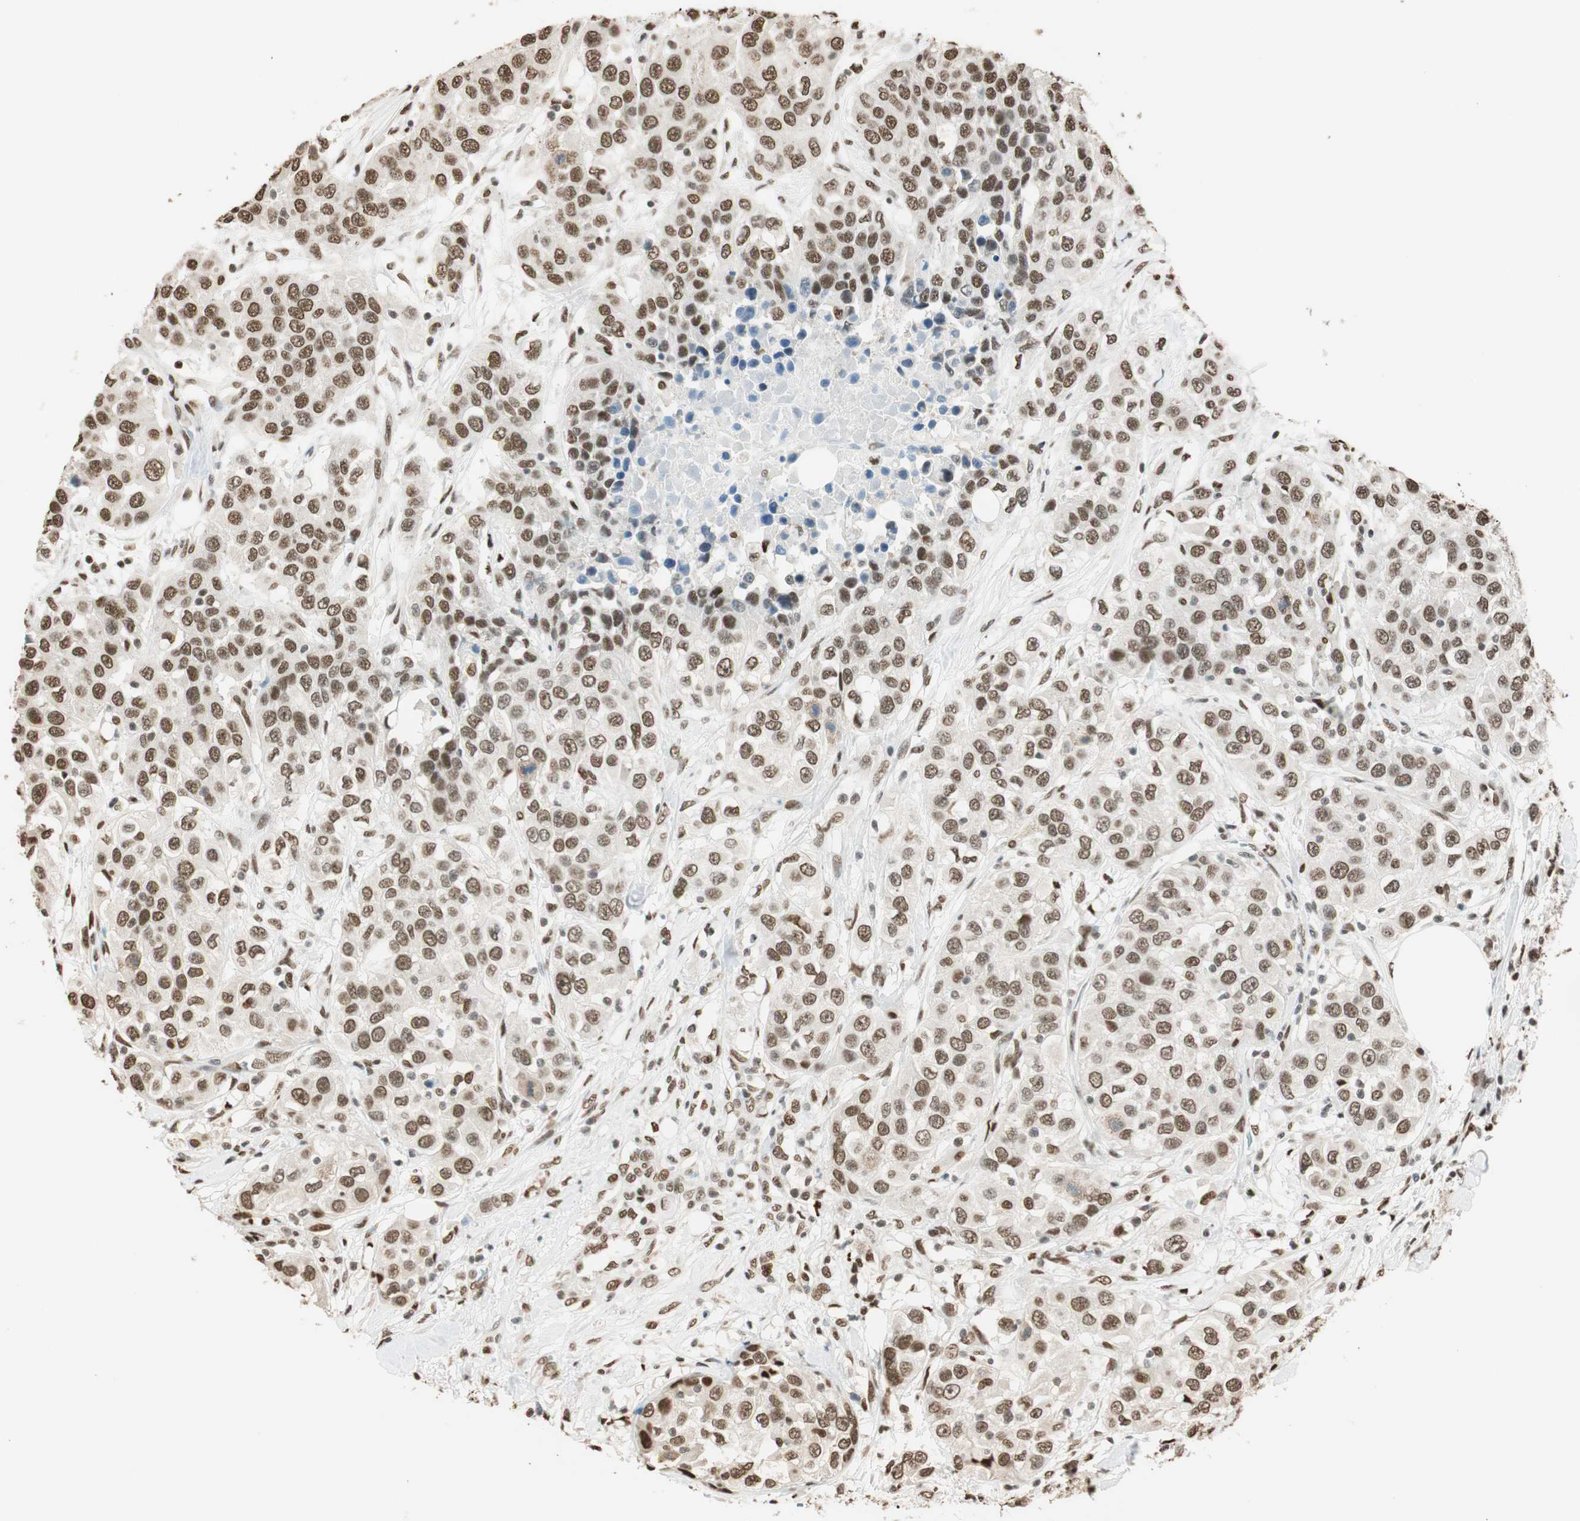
{"staining": {"intensity": "strong", "quantity": ">75%", "location": "cytoplasmic/membranous,nuclear"}, "tissue": "urothelial cancer", "cell_type": "Tumor cells", "image_type": "cancer", "snomed": [{"axis": "morphology", "description": "Urothelial carcinoma, High grade"}, {"axis": "topography", "description": "Urinary bladder"}], "caption": "High-grade urothelial carcinoma stained with a protein marker reveals strong staining in tumor cells.", "gene": "FANCG", "patient": {"sex": "female", "age": 80}}